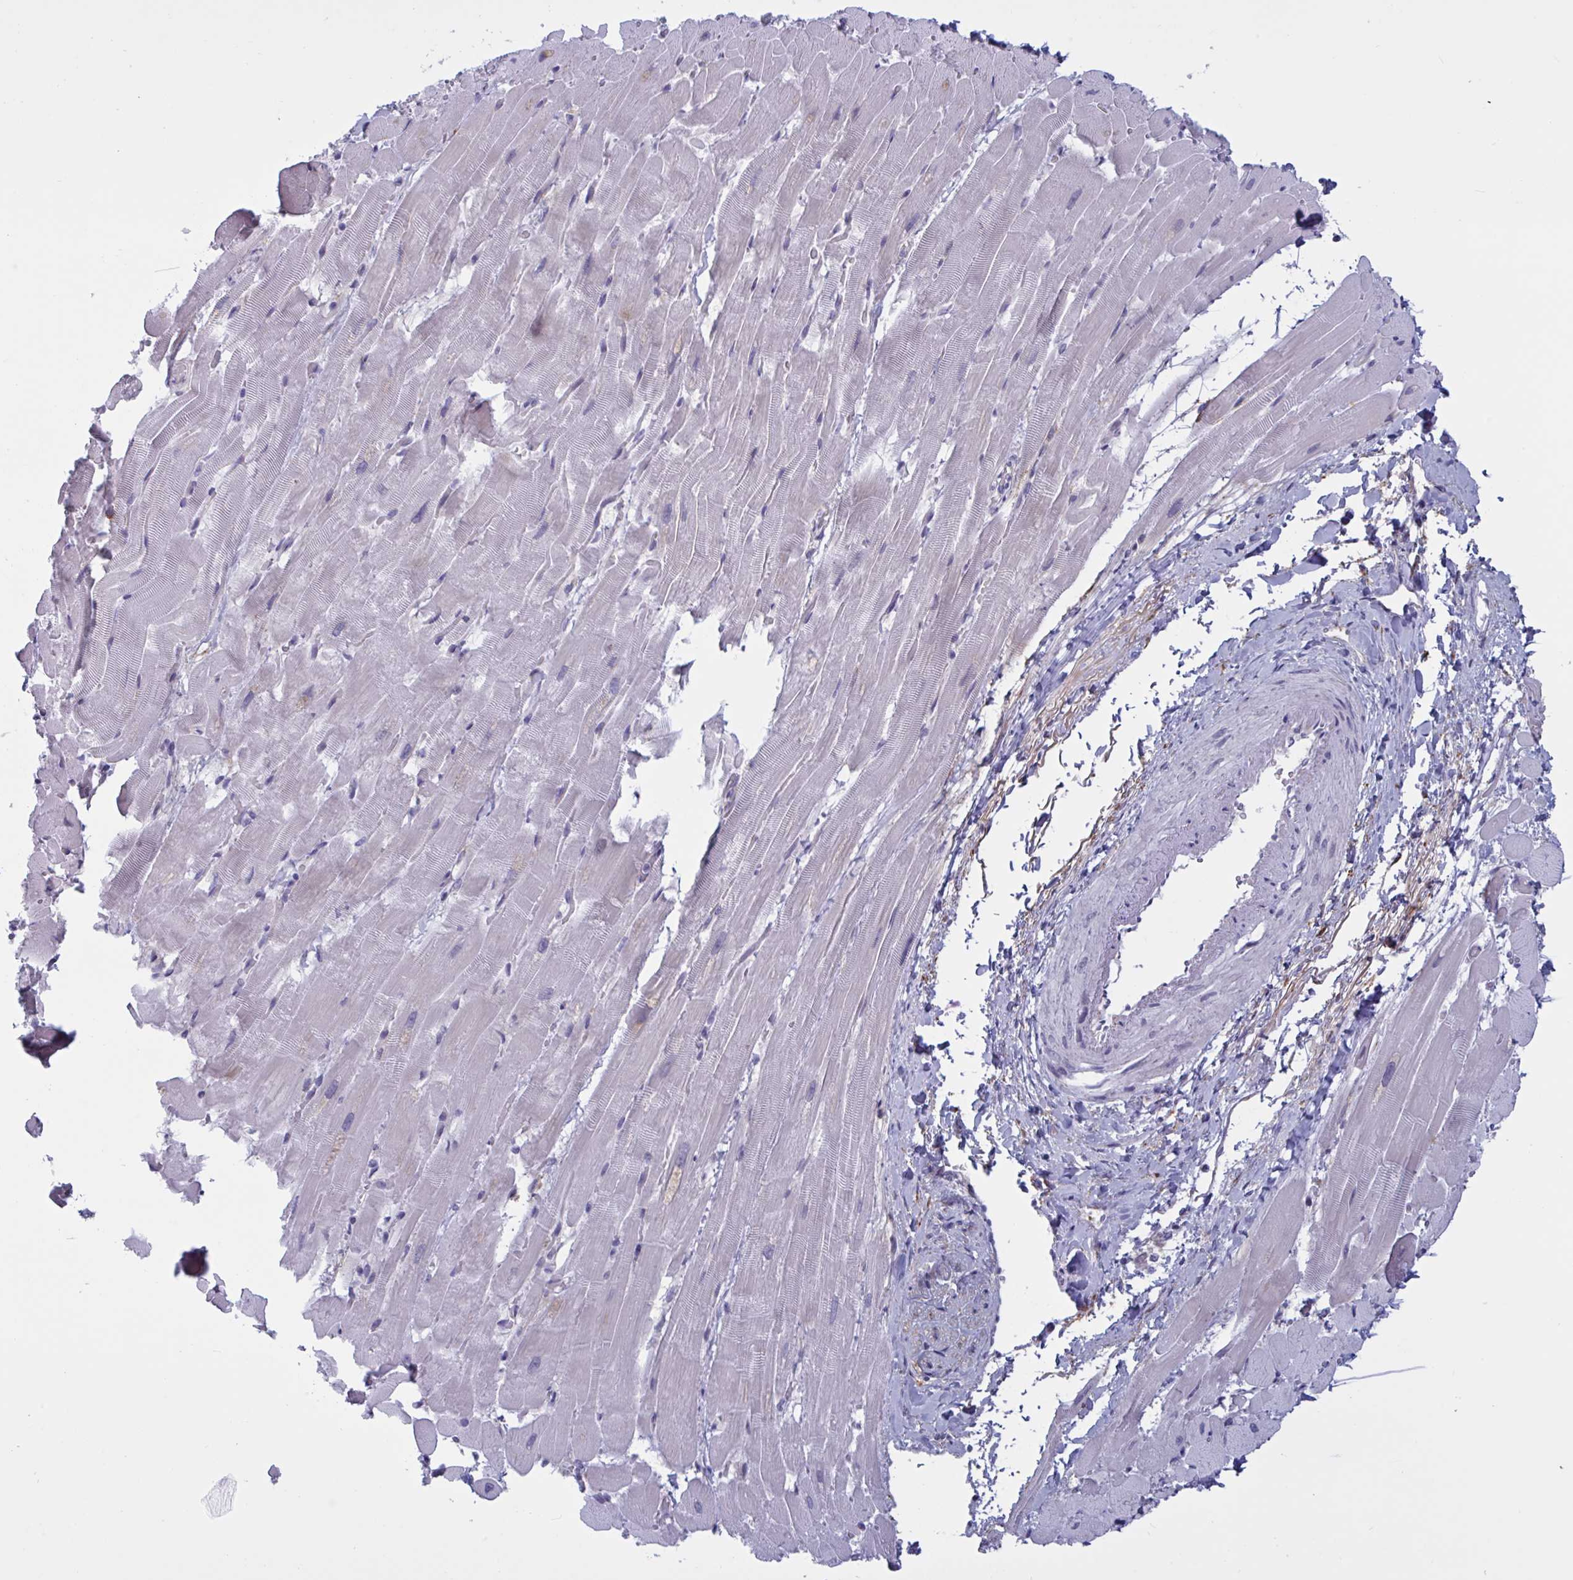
{"staining": {"intensity": "negative", "quantity": "none", "location": "none"}, "tissue": "heart muscle", "cell_type": "Cardiomyocytes", "image_type": "normal", "snomed": [{"axis": "morphology", "description": "Normal tissue, NOS"}, {"axis": "topography", "description": "Heart"}], "caption": "Protein analysis of unremarkable heart muscle exhibits no significant positivity in cardiomyocytes. (Stains: DAB (3,3'-diaminobenzidine) immunohistochemistry with hematoxylin counter stain, Microscopy: brightfield microscopy at high magnification).", "gene": "TCEAL8", "patient": {"sex": "male", "age": 37}}